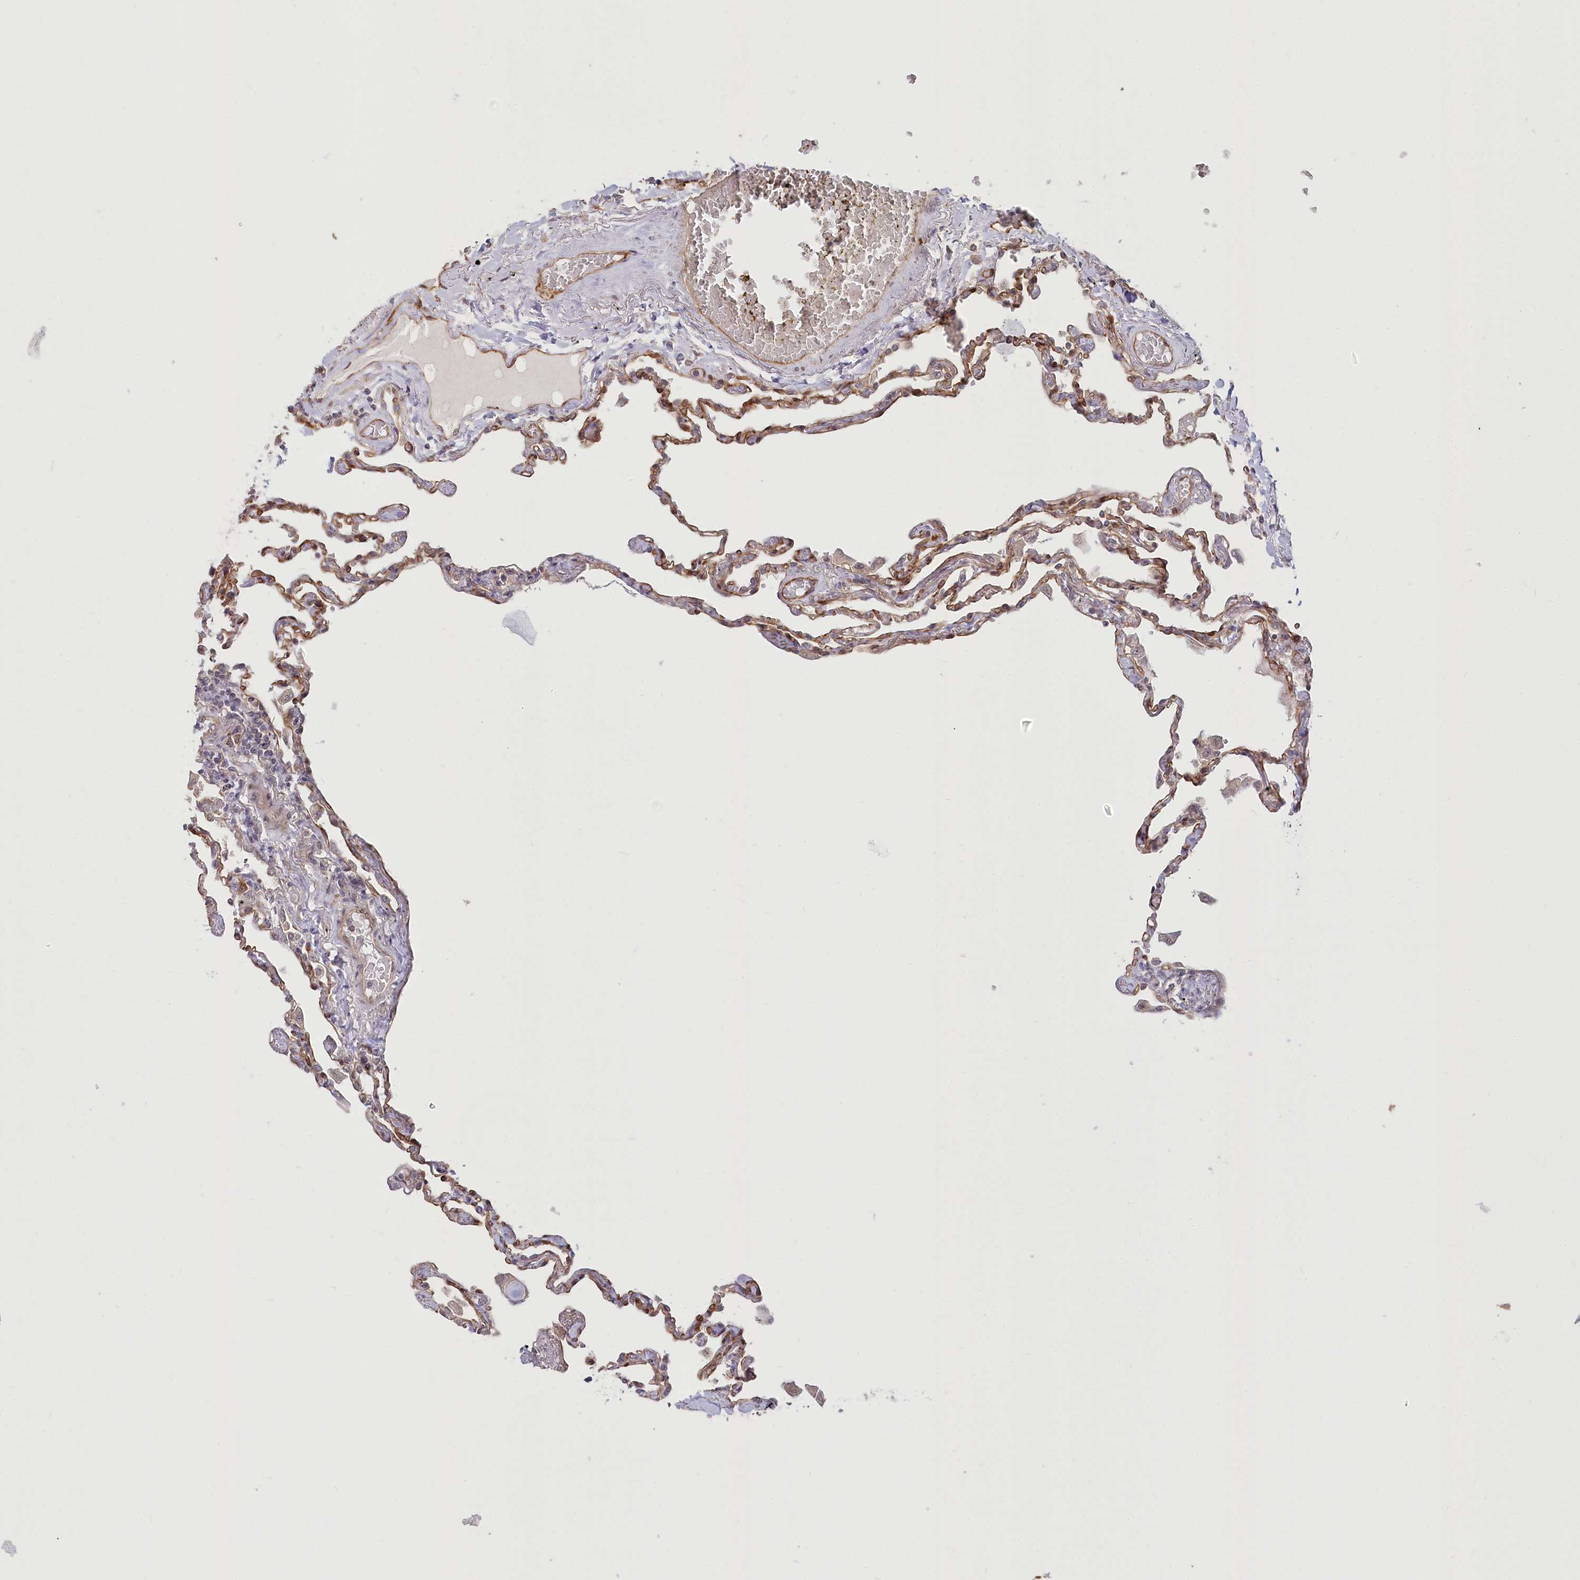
{"staining": {"intensity": "moderate", "quantity": ">75%", "location": "cytoplasmic/membranous"}, "tissue": "lung", "cell_type": "Alveolar cells", "image_type": "normal", "snomed": [{"axis": "morphology", "description": "Normal tissue, NOS"}, {"axis": "topography", "description": "Lung"}], "caption": "This is a histology image of IHC staining of benign lung, which shows moderate staining in the cytoplasmic/membranous of alveolar cells.", "gene": "CEP70", "patient": {"sex": "female", "age": 67}}